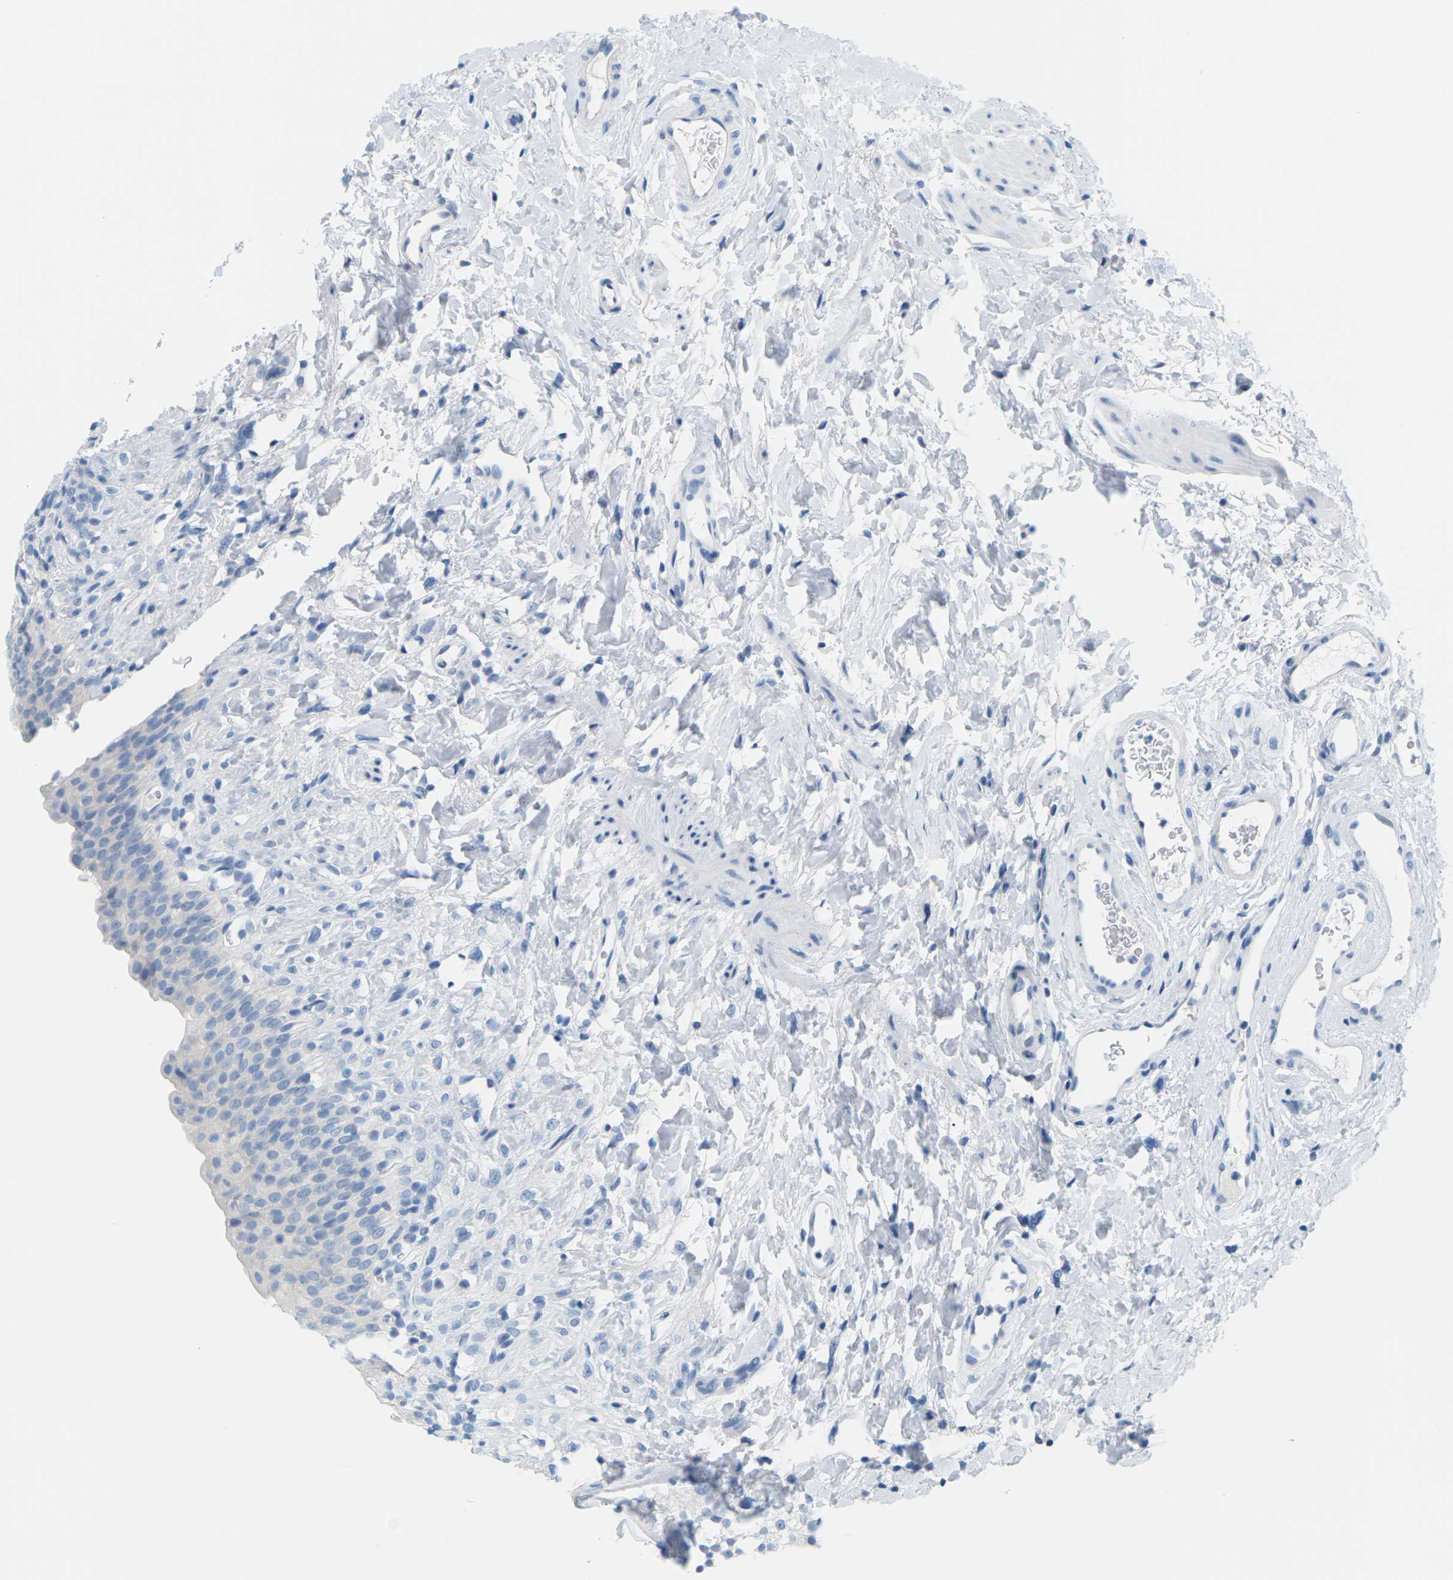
{"staining": {"intensity": "negative", "quantity": "none", "location": "none"}, "tissue": "urinary bladder", "cell_type": "Urothelial cells", "image_type": "normal", "snomed": [{"axis": "morphology", "description": "Normal tissue, NOS"}, {"axis": "topography", "description": "Urinary bladder"}], "caption": "Immunohistochemical staining of benign human urinary bladder demonstrates no significant staining in urothelial cells. The staining is performed using DAB brown chromogen with nuclei counter-stained in using hematoxylin.", "gene": "SLC12A1", "patient": {"sex": "female", "age": 79}}